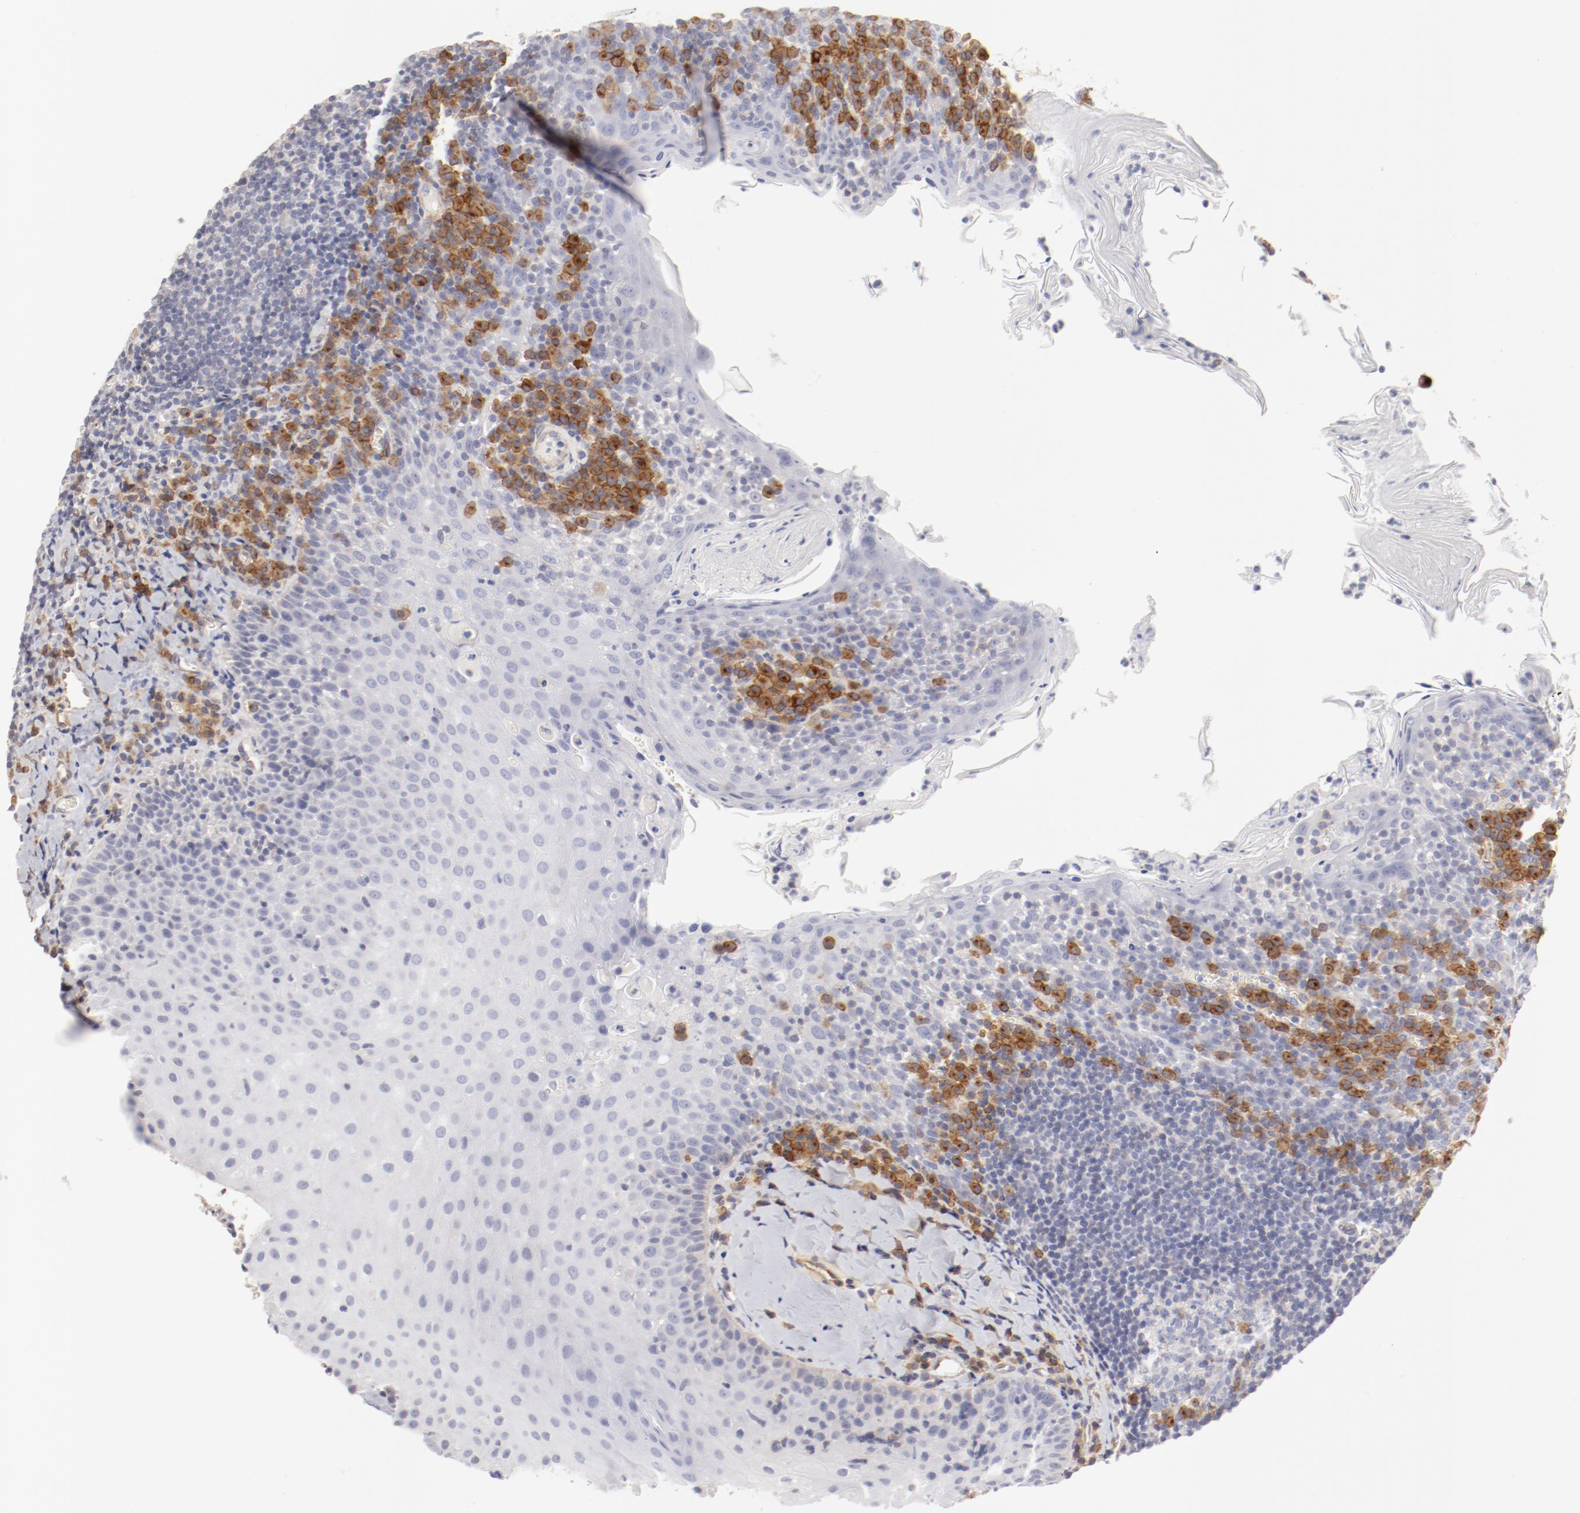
{"staining": {"intensity": "negative", "quantity": "none", "location": "none"}, "tissue": "tonsil", "cell_type": "Germinal center cells", "image_type": "normal", "snomed": [{"axis": "morphology", "description": "Normal tissue, NOS"}, {"axis": "topography", "description": "Tonsil"}], "caption": "High magnification brightfield microscopy of normal tonsil stained with DAB (3,3'-diaminobenzidine) (brown) and counterstained with hematoxylin (blue): germinal center cells show no significant positivity. The staining was performed using DAB (3,3'-diaminobenzidine) to visualize the protein expression in brown, while the nuclei were stained in blue with hematoxylin (Magnification: 20x).", "gene": "LAX1", "patient": {"sex": "male", "age": 31}}